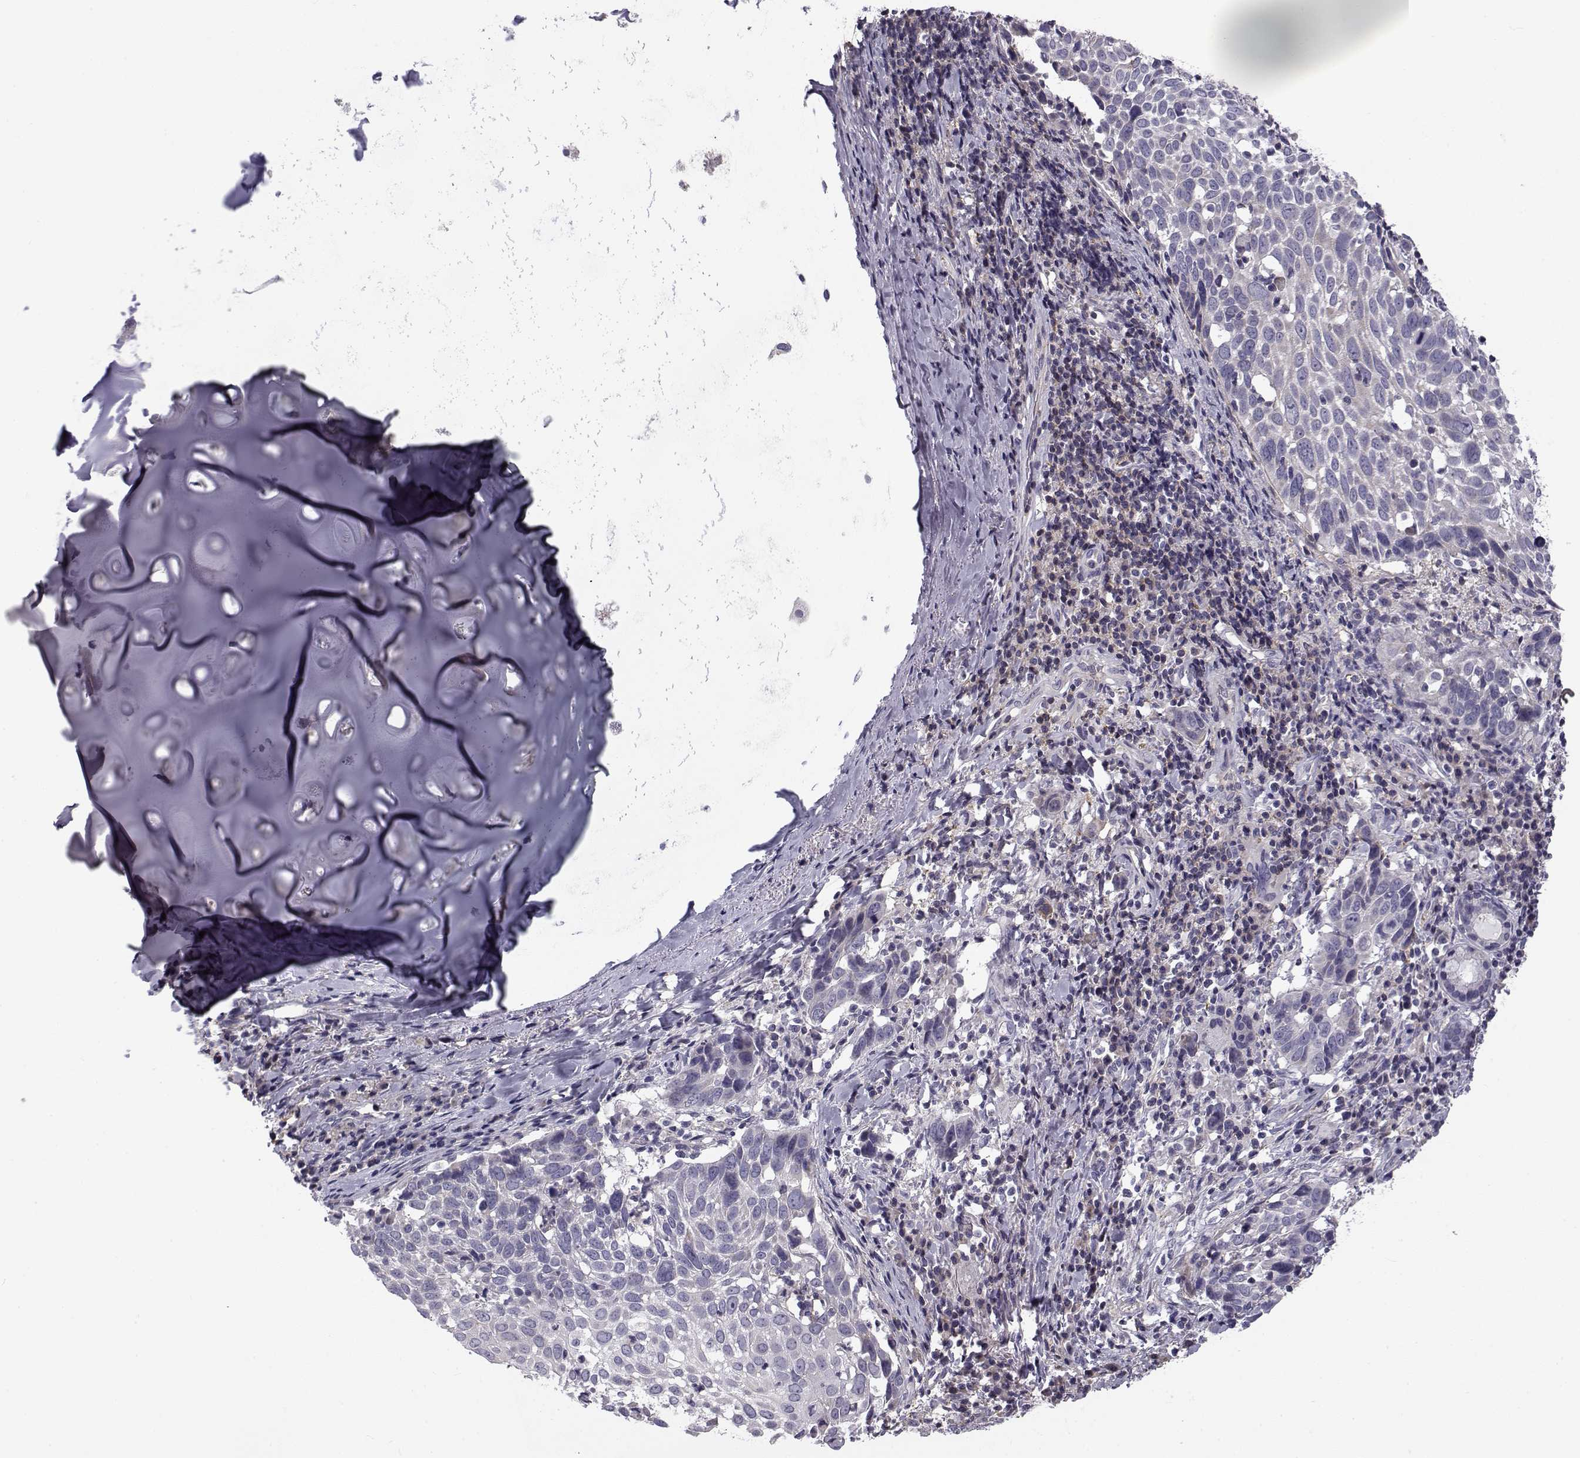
{"staining": {"intensity": "negative", "quantity": "none", "location": "none"}, "tissue": "lung cancer", "cell_type": "Tumor cells", "image_type": "cancer", "snomed": [{"axis": "morphology", "description": "Squamous cell carcinoma, NOS"}, {"axis": "topography", "description": "Lung"}], "caption": "Protein analysis of lung cancer displays no significant positivity in tumor cells.", "gene": "LRRC27", "patient": {"sex": "male", "age": 57}}